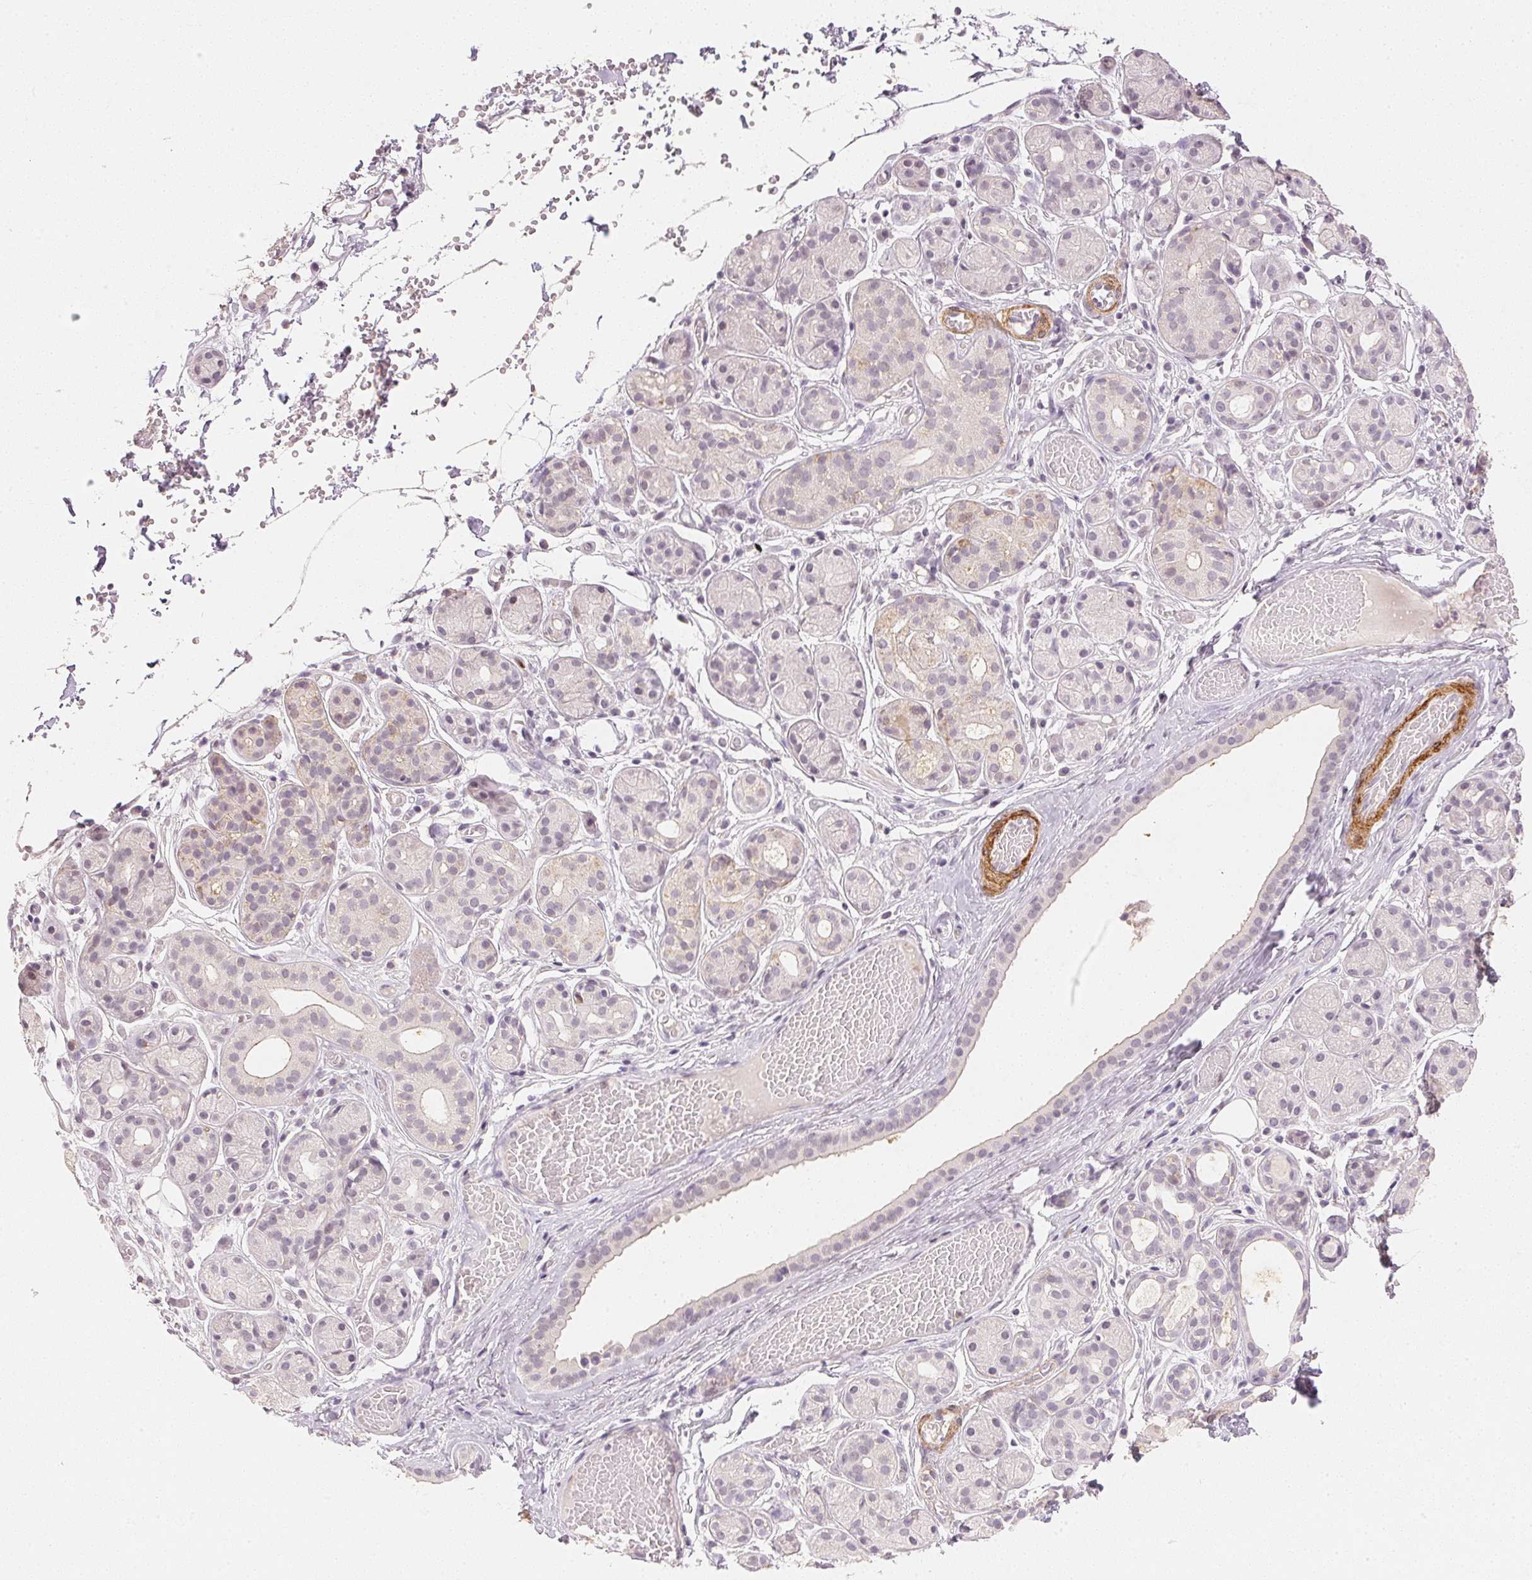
{"staining": {"intensity": "negative", "quantity": "none", "location": "none"}, "tissue": "salivary gland", "cell_type": "Glandular cells", "image_type": "normal", "snomed": [{"axis": "morphology", "description": "Normal tissue, NOS"}, {"axis": "topography", "description": "Salivary gland"}, {"axis": "topography", "description": "Peripheral nerve tissue"}], "caption": "DAB (3,3'-diaminobenzidine) immunohistochemical staining of unremarkable salivary gland shows no significant positivity in glandular cells.", "gene": "SMTN", "patient": {"sex": "male", "age": 71}}